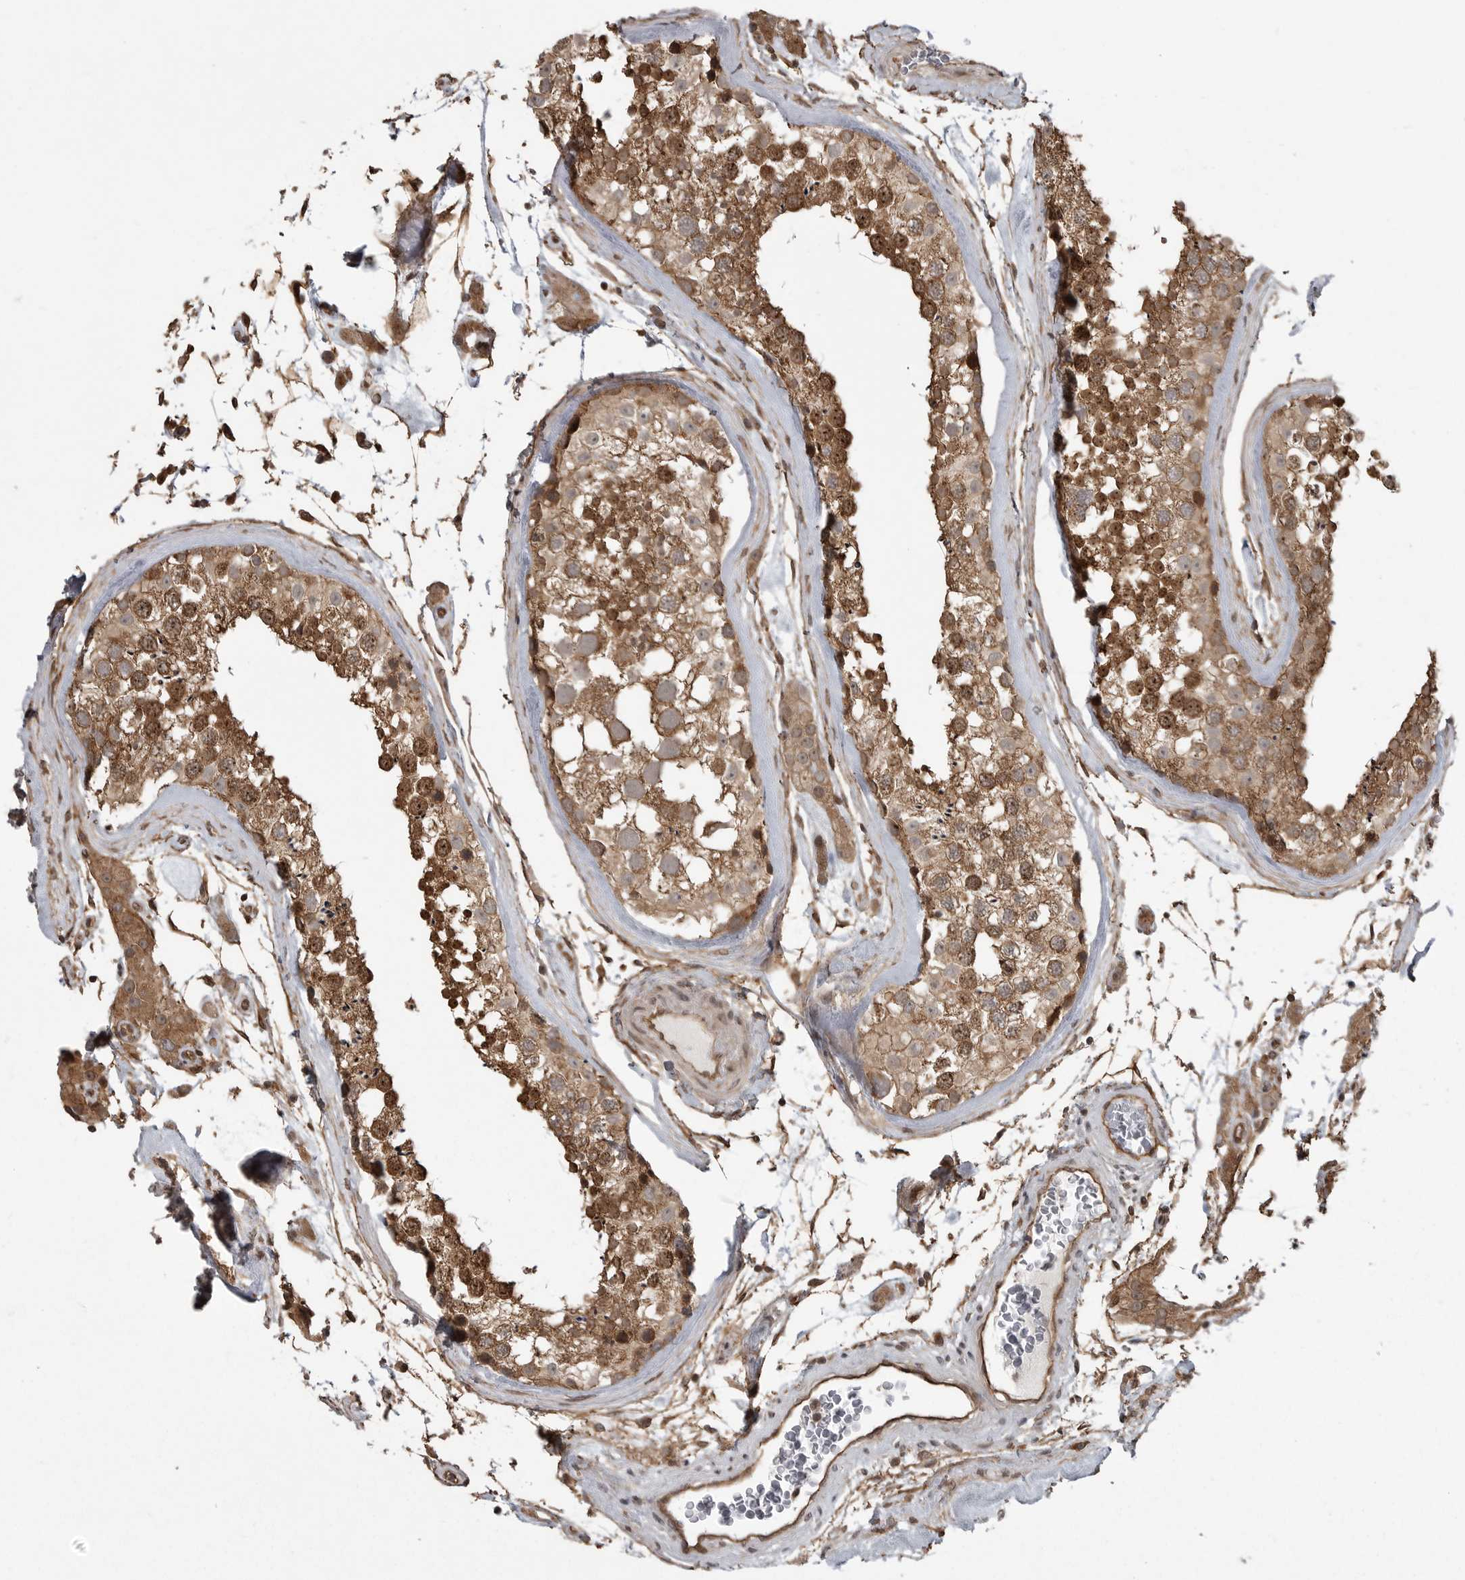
{"staining": {"intensity": "moderate", "quantity": ">75%", "location": "cytoplasmic/membranous"}, "tissue": "testis", "cell_type": "Cells in seminiferous ducts", "image_type": "normal", "snomed": [{"axis": "morphology", "description": "Normal tissue, NOS"}, {"axis": "topography", "description": "Testis"}], "caption": "Testis stained with a brown dye displays moderate cytoplasmic/membranous positive expression in about >75% of cells in seminiferous ducts.", "gene": "DNAJC8", "patient": {"sex": "male", "age": 46}}